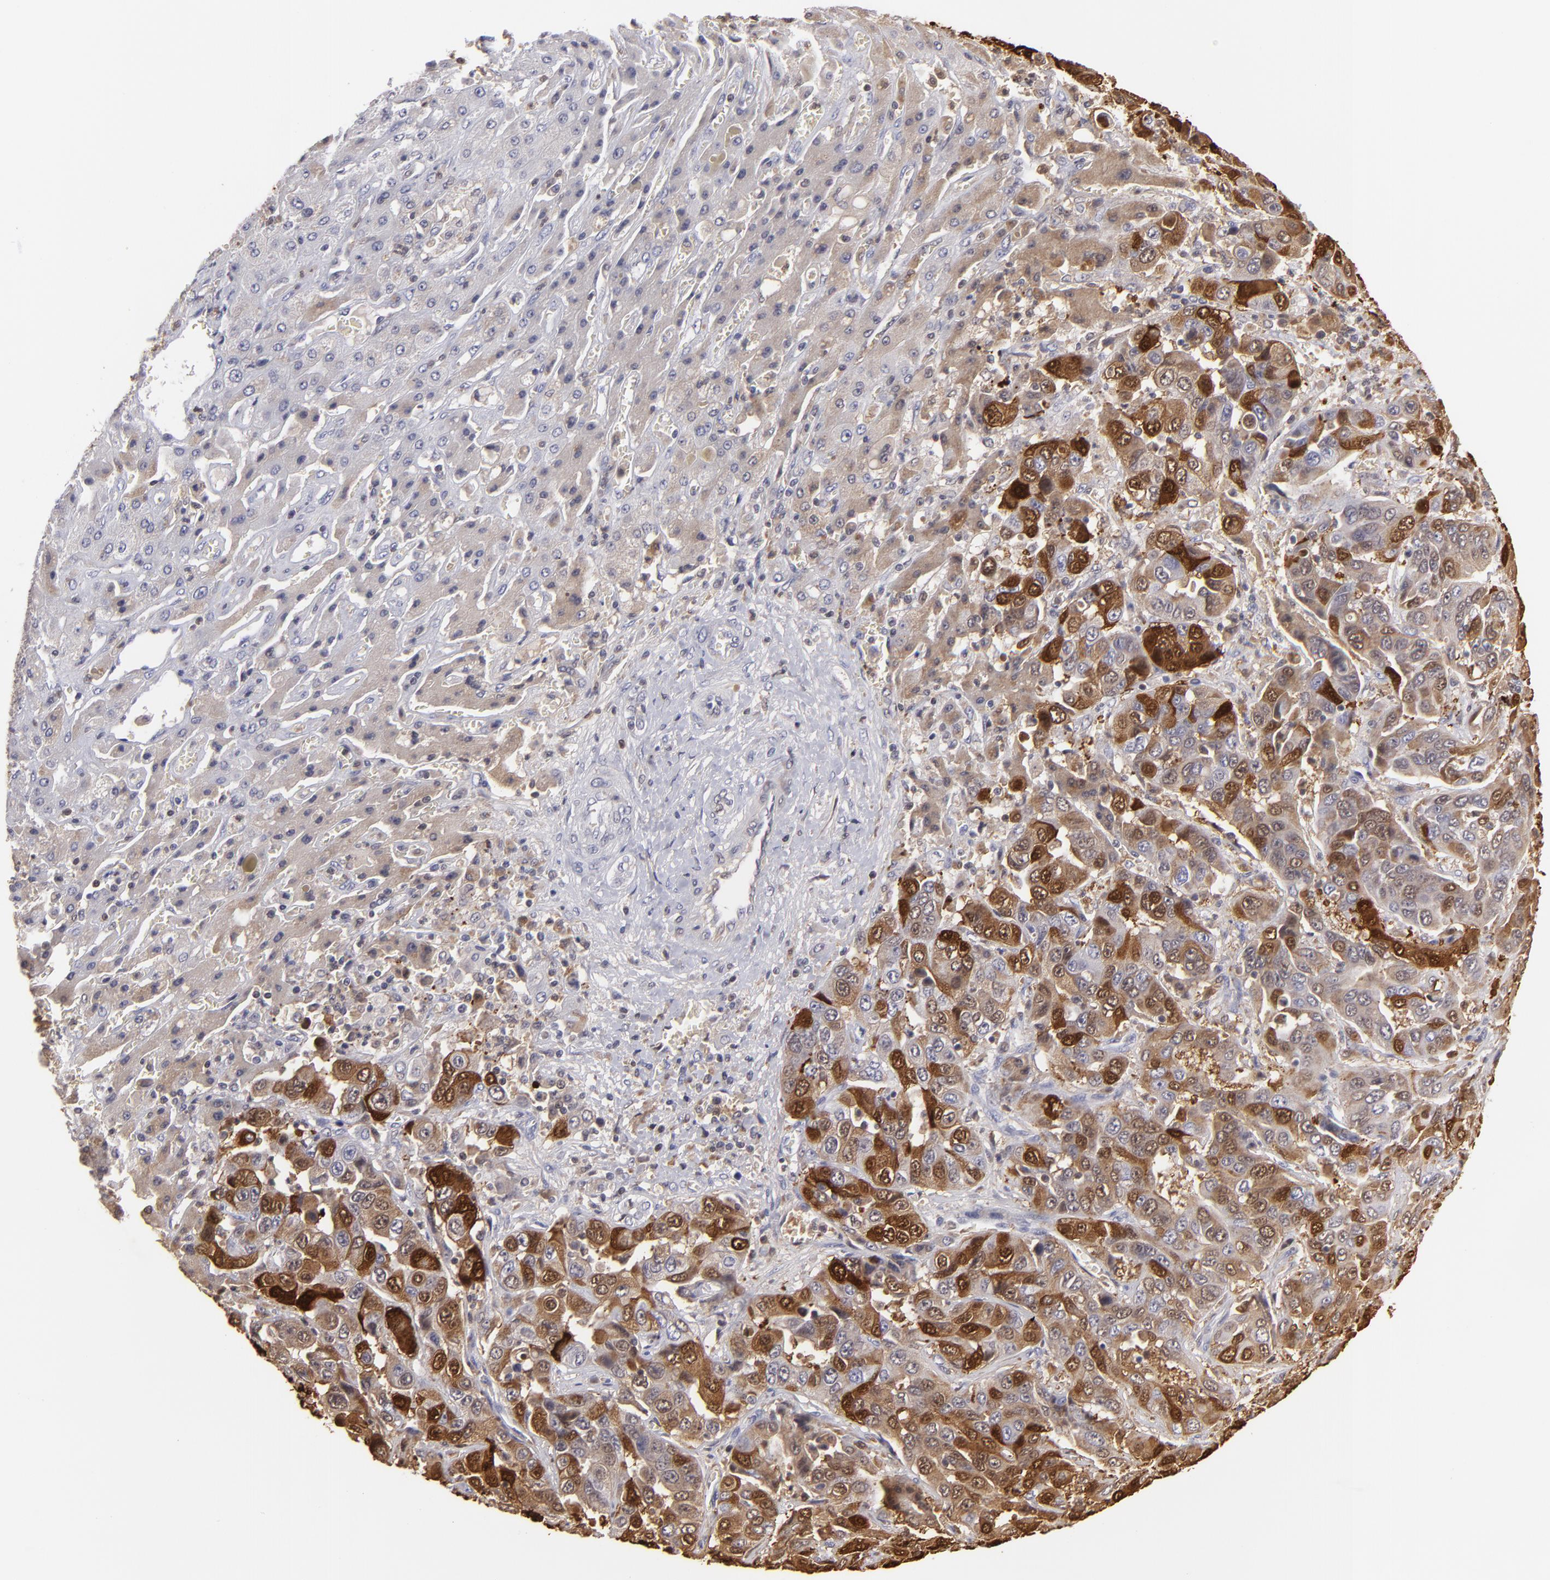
{"staining": {"intensity": "moderate", "quantity": "25%-75%", "location": "cytoplasmic/membranous,nuclear"}, "tissue": "liver cancer", "cell_type": "Tumor cells", "image_type": "cancer", "snomed": [{"axis": "morphology", "description": "Cholangiocarcinoma"}, {"axis": "topography", "description": "Liver"}], "caption": "This image demonstrates IHC staining of liver cancer (cholangiocarcinoma), with medium moderate cytoplasmic/membranous and nuclear expression in about 25%-75% of tumor cells.", "gene": "S100A2", "patient": {"sex": "female", "age": 52}}